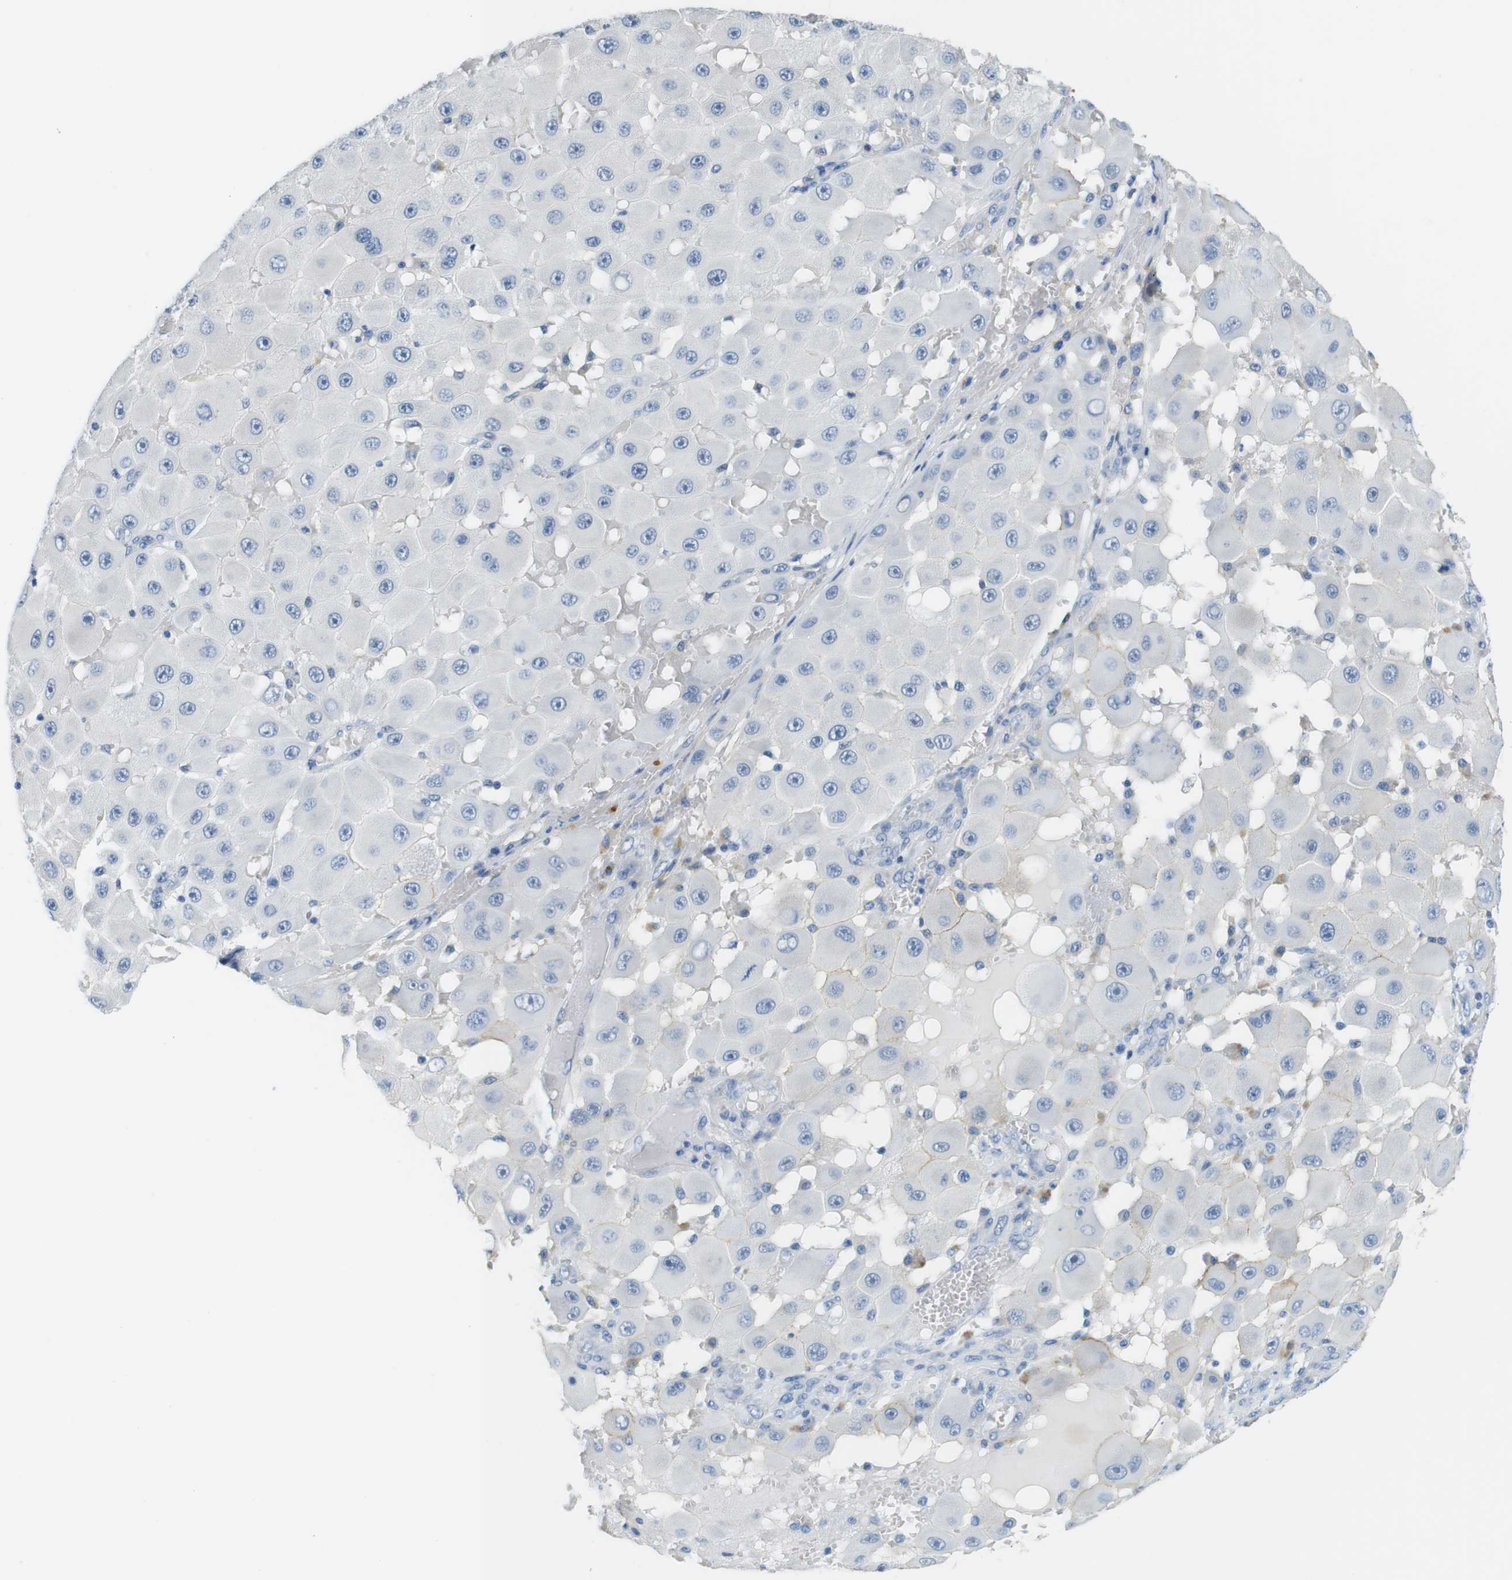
{"staining": {"intensity": "negative", "quantity": "none", "location": "none"}, "tissue": "melanoma", "cell_type": "Tumor cells", "image_type": "cancer", "snomed": [{"axis": "morphology", "description": "Malignant melanoma, NOS"}, {"axis": "topography", "description": "Skin"}], "caption": "The micrograph exhibits no staining of tumor cells in melanoma. (Brightfield microscopy of DAB immunohistochemistry at high magnification).", "gene": "SLC6A6", "patient": {"sex": "female", "age": 81}}